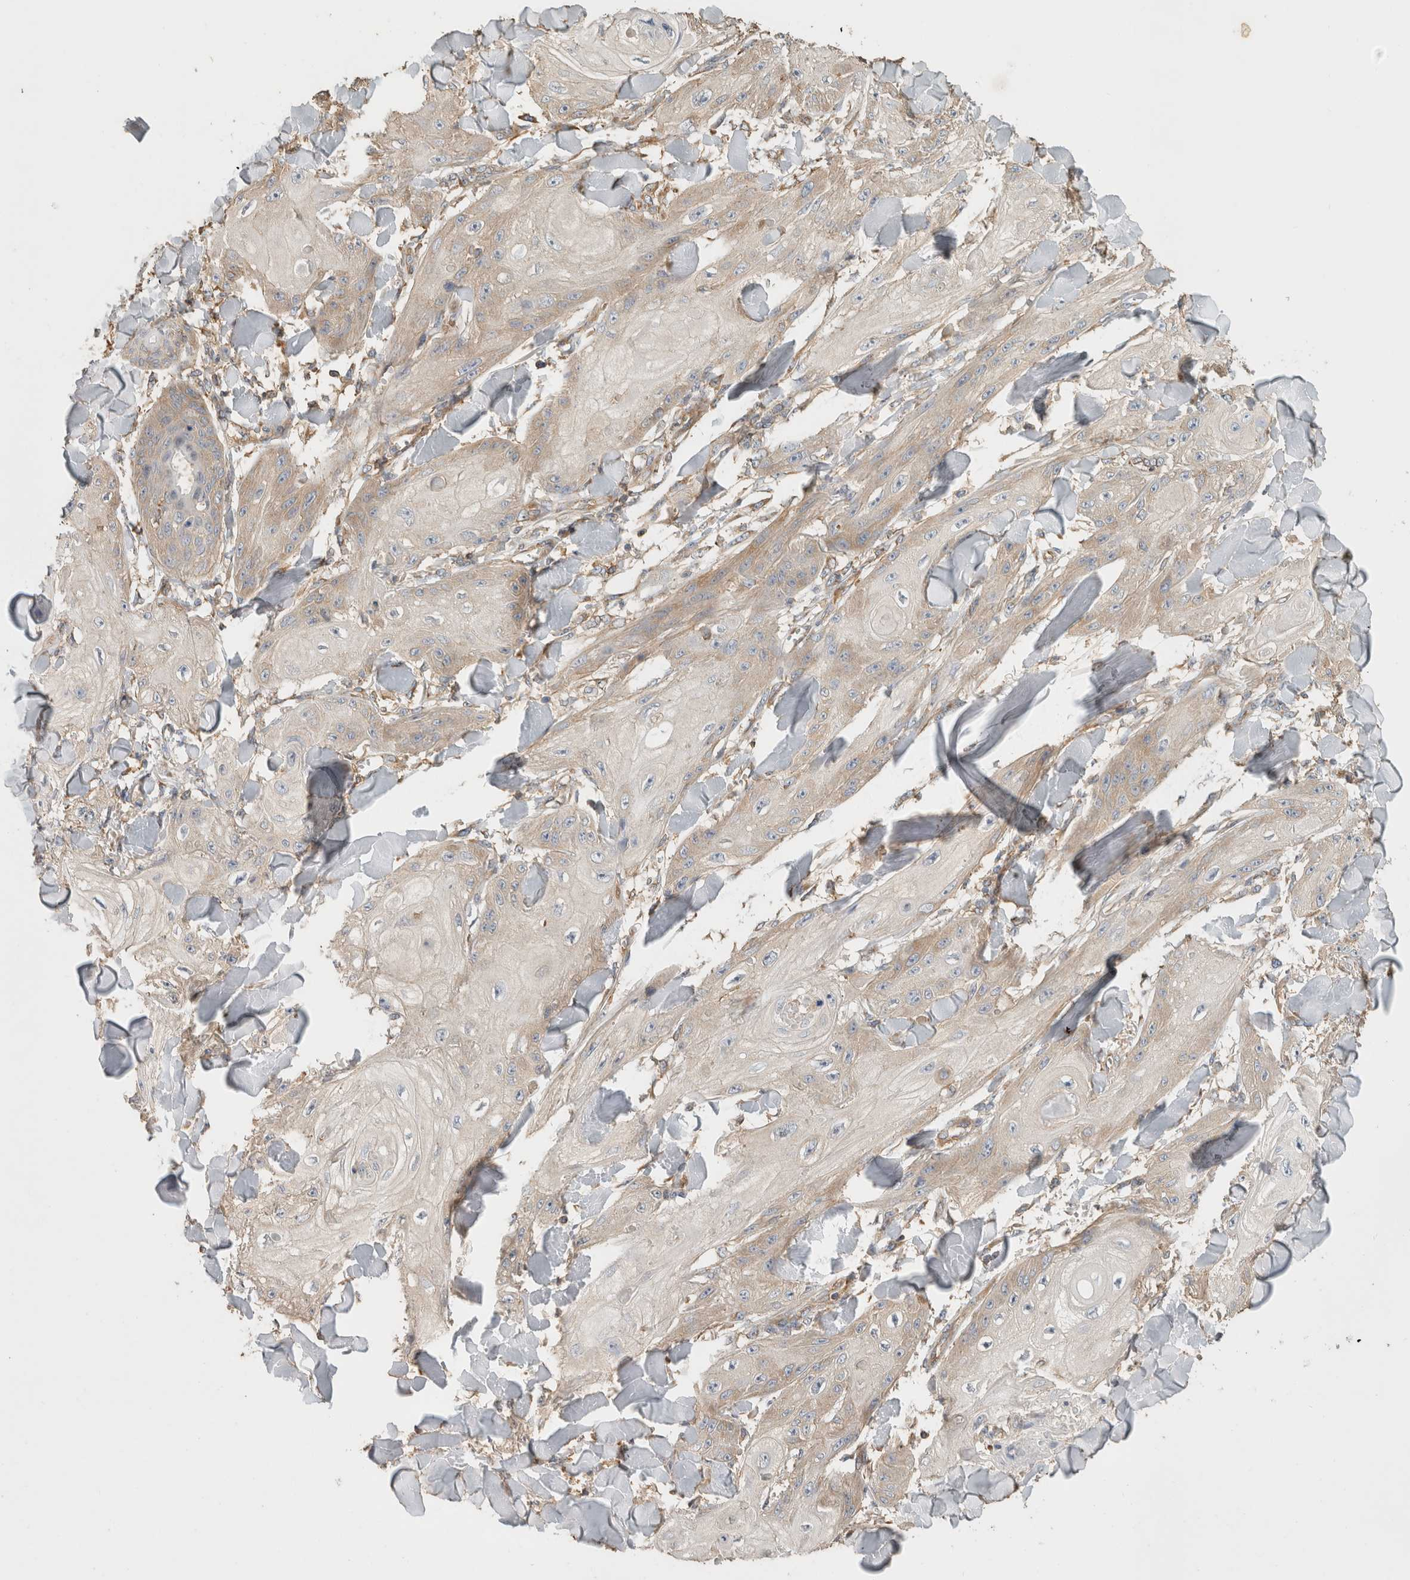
{"staining": {"intensity": "weak", "quantity": ">75%", "location": "cytoplasmic/membranous"}, "tissue": "skin cancer", "cell_type": "Tumor cells", "image_type": "cancer", "snomed": [{"axis": "morphology", "description": "Squamous cell carcinoma, NOS"}, {"axis": "topography", "description": "Skin"}], "caption": "High-magnification brightfield microscopy of squamous cell carcinoma (skin) stained with DAB (3,3'-diaminobenzidine) (brown) and counterstained with hematoxylin (blue). tumor cells exhibit weak cytoplasmic/membranous expression is appreciated in about>75% of cells.", "gene": "EIF4G3", "patient": {"sex": "male", "age": 74}}